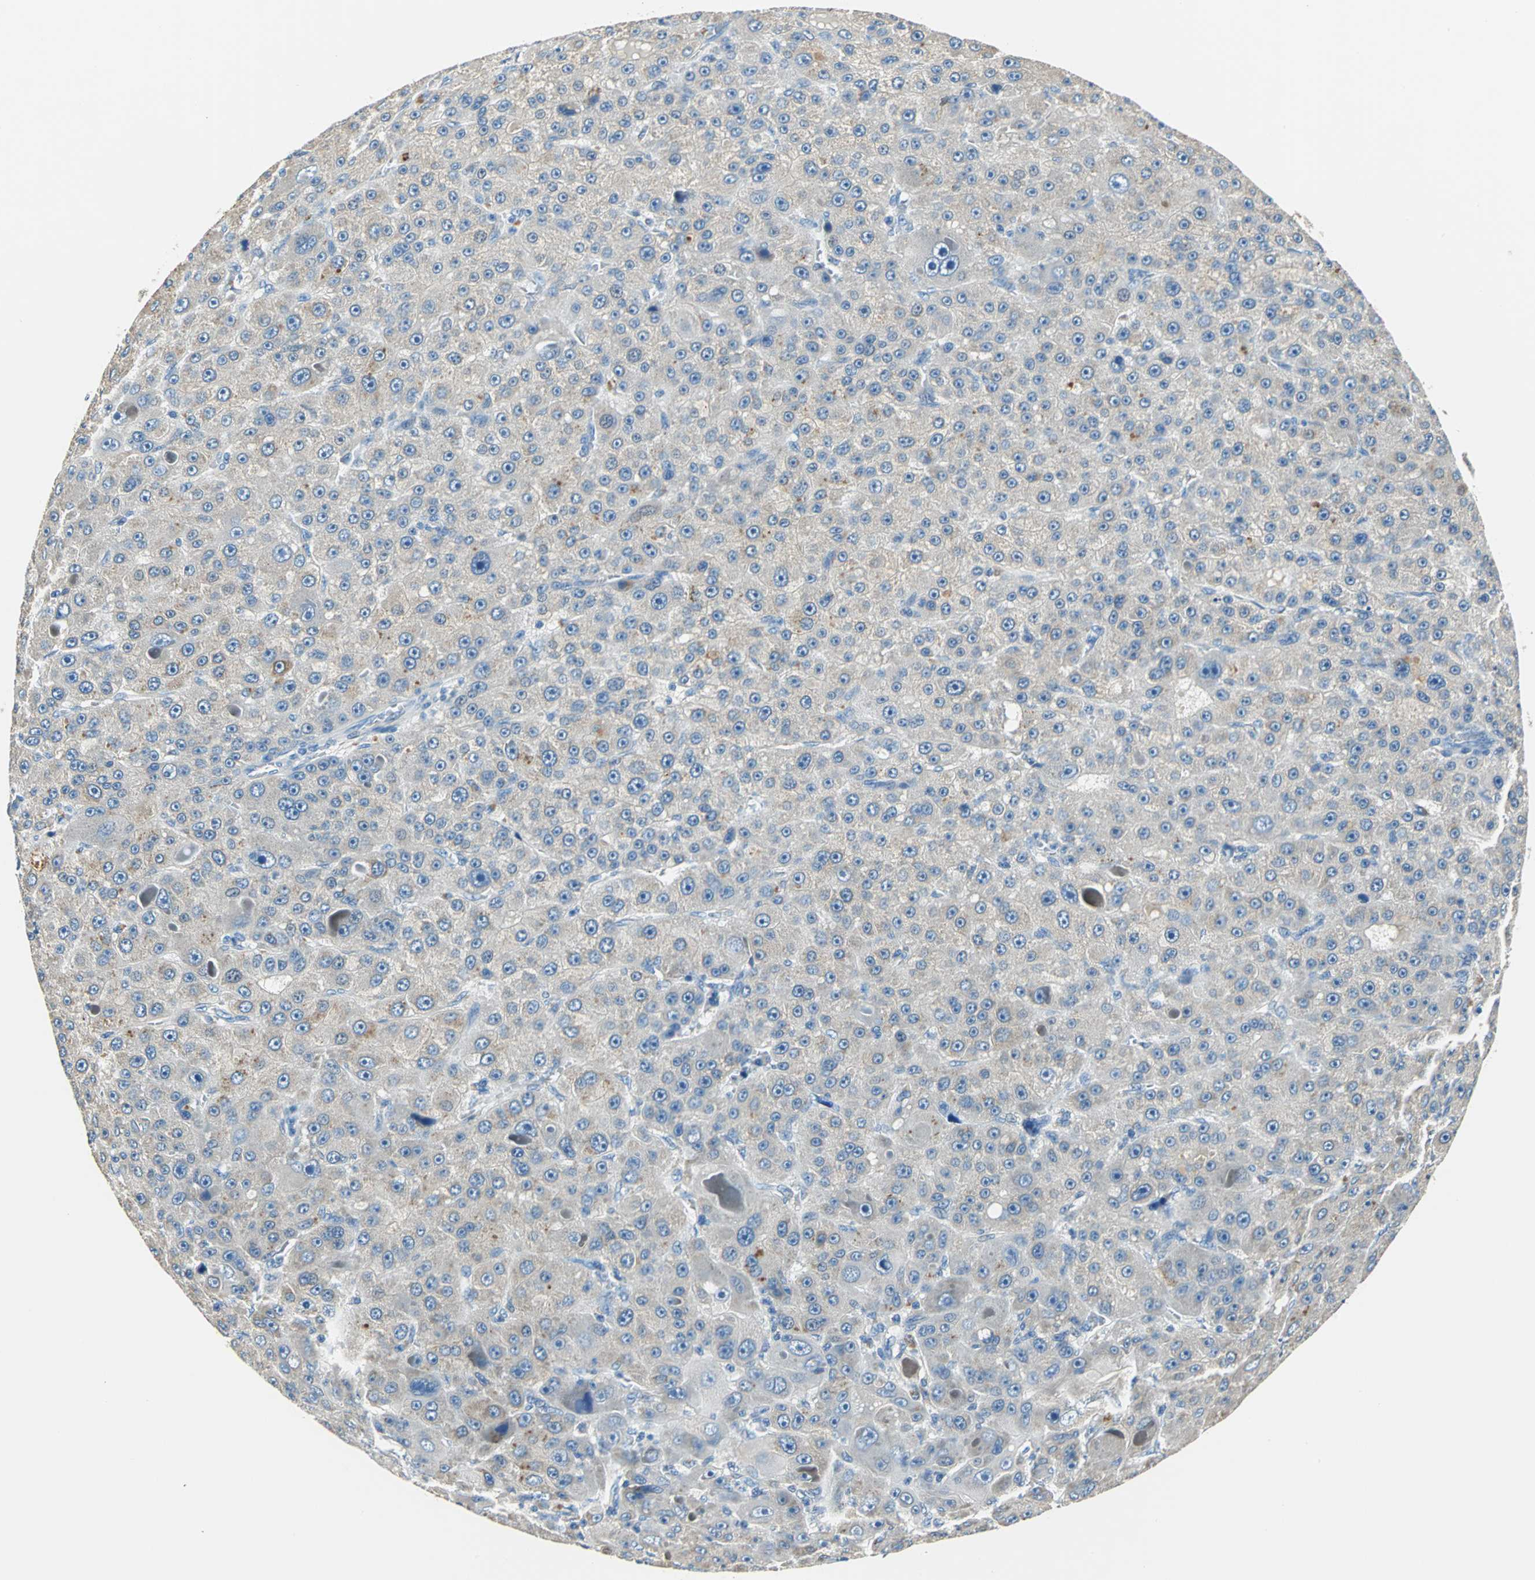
{"staining": {"intensity": "weak", "quantity": ">75%", "location": "cytoplasmic/membranous"}, "tissue": "liver cancer", "cell_type": "Tumor cells", "image_type": "cancer", "snomed": [{"axis": "morphology", "description": "Carcinoma, Hepatocellular, NOS"}, {"axis": "topography", "description": "Liver"}], "caption": "High-magnification brightfield microscopy of liver cancer stained with DAB (brown) and counterstained with hematoxylin (blue). tumor cells exhibit weak cytoplasmic/membranous staining is present in about>75% of cells. (Stains: DAB in brown, nuclei in blue, Microscopy: brightfield microscopy at high magnification).", "gene": "RASD2", "patient": {"sex": "male", "age": 76}}